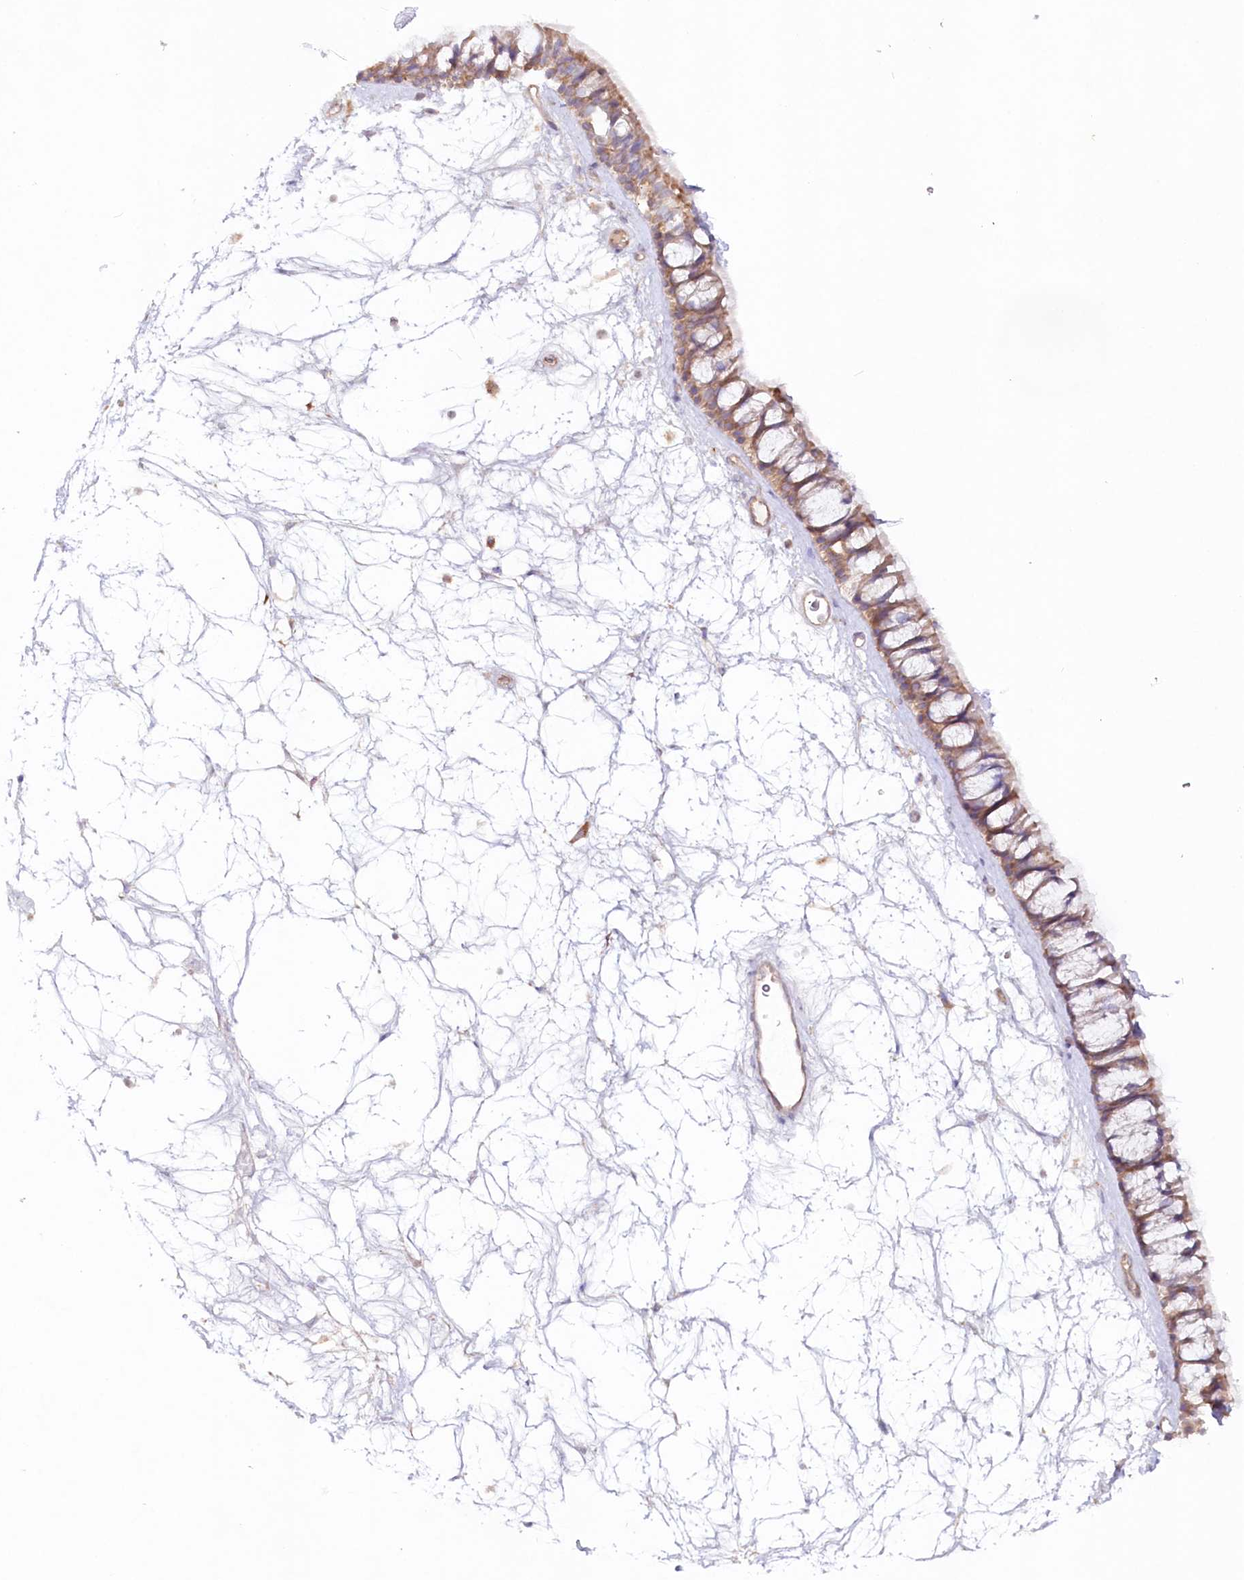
{"staining": {"intensity": "moderate", "quantity": ">75%", "location": "cytoplasmic/membranous"}, "tissue": "nasopharynx", "cell_type": "Respiratory epithelial cells", "image_type": "normal", "snomed": [{"axis": "morphology", "description": "Normal tissue, NOS"}, {"axis": "topography", "description": "Nasopharynx"}], "caption": "Immunohistochemistry (IHC) (DAB (3,3'-diaminobenzidine)) staining of unremarkable nasopharynx demonstrates moderate cytoplasmic/membranous protein positivity in approximately >75% of respiratory epithelial cells. The protein of interest is stained brown, and the nuclei are stained in blue (DAB IHC with brightfield microscopy, high magnification).", "gene": "TNIP1", "patient": {"sex": "male", "age": 64}}